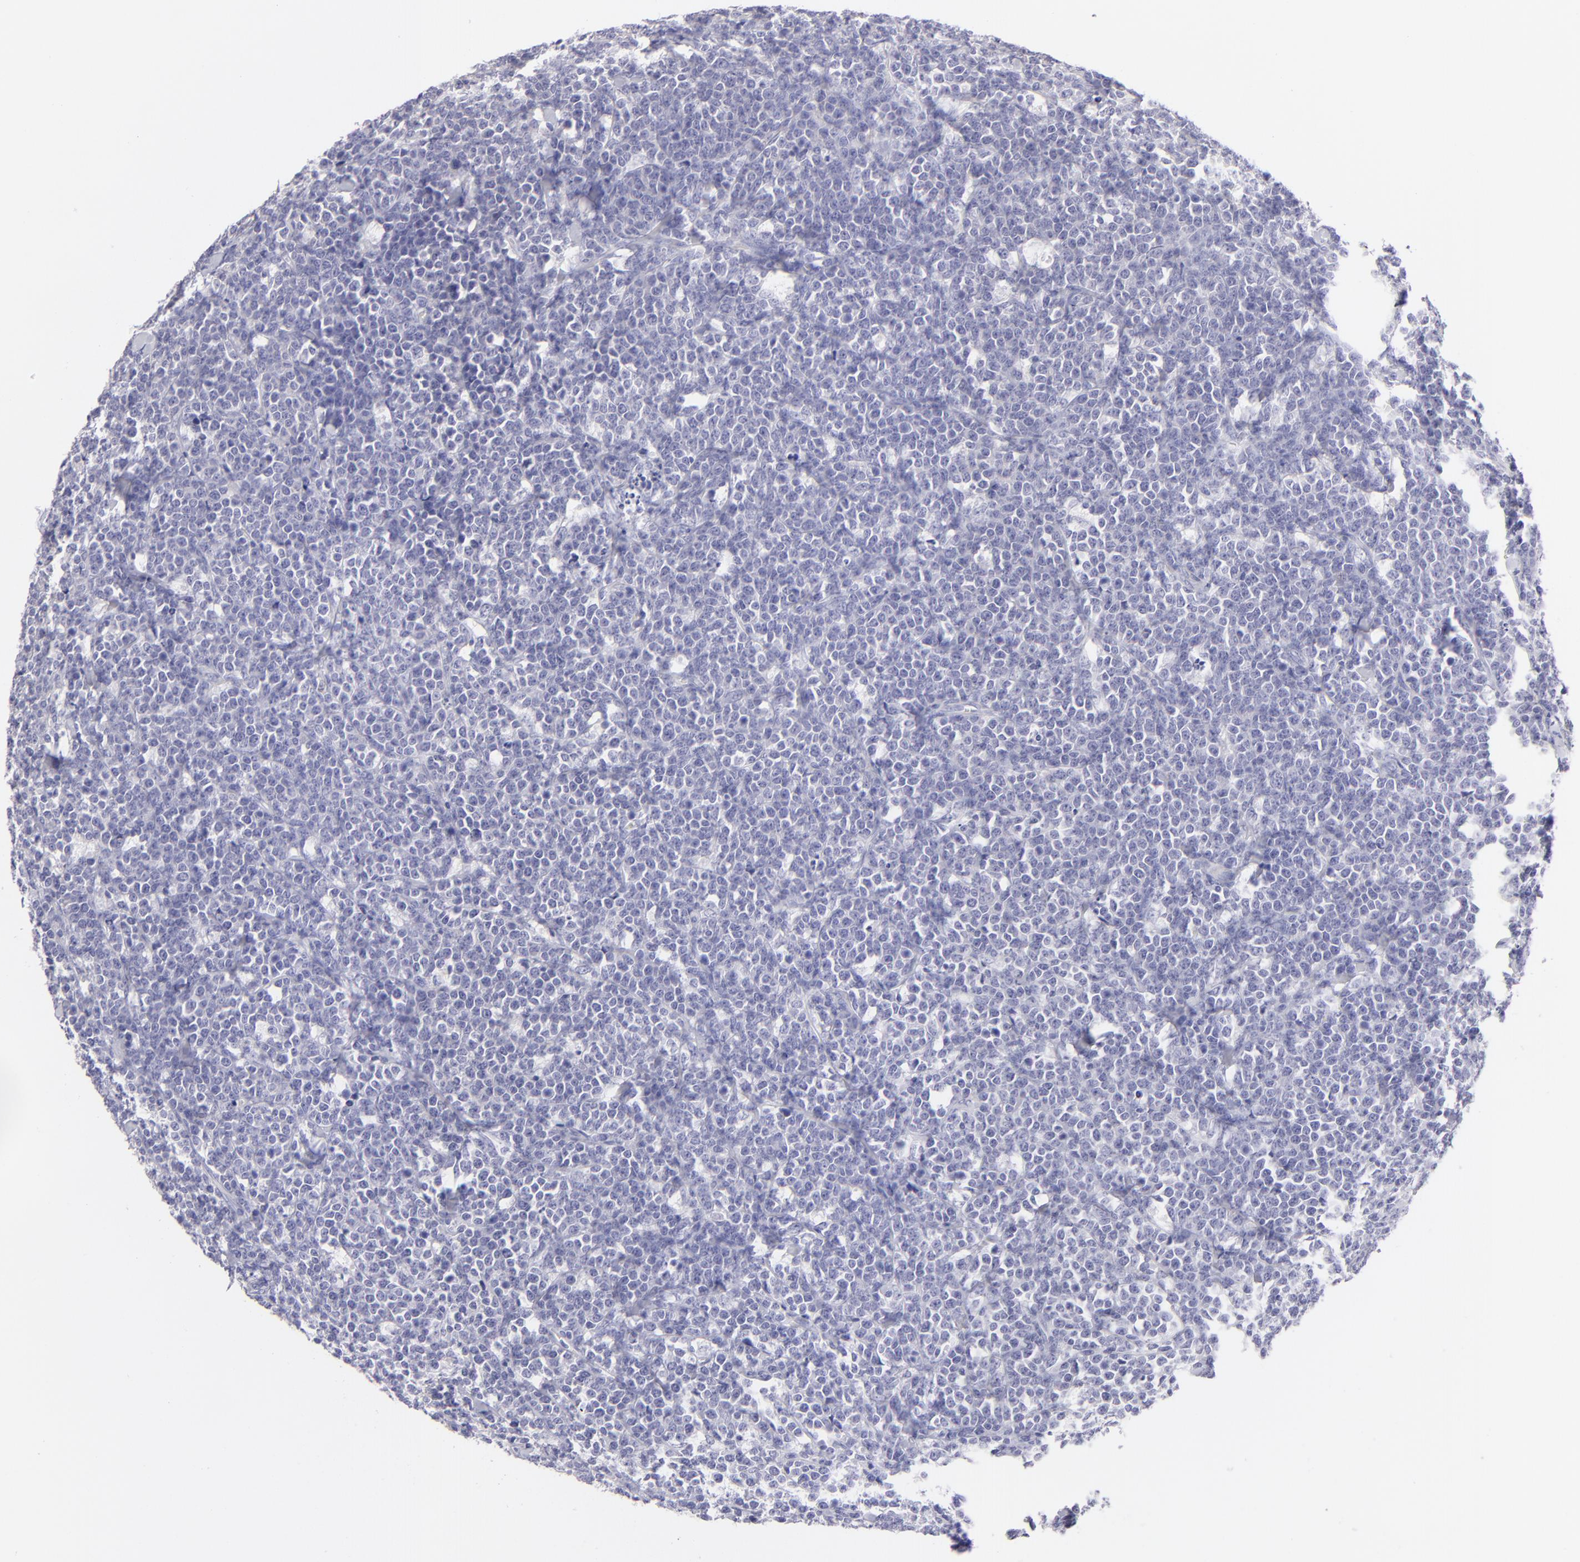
{"staining": {"intensity": "negative", "quantity": "none", "location": "none"}, "tissue": "lymphoma", "cell_type": "Tumor cells", "image_type": "cancer", "snomed": [{"axis": "morphology", "description": "Malignant lymphoma, non-Hodgkin's type, High grade"}, {"axis": "topography", "description": "Small intestine"}, {"axis": "topography", "description": "Colon"}], "caption": "A high-resolution histopathology image shows immunohistochemistry (IHC) staining of lymphoma, which demonstrates no significant expression in tumor cells.", "gene": "CLDN4", "patient": {"sex": "male", "age": 8}}